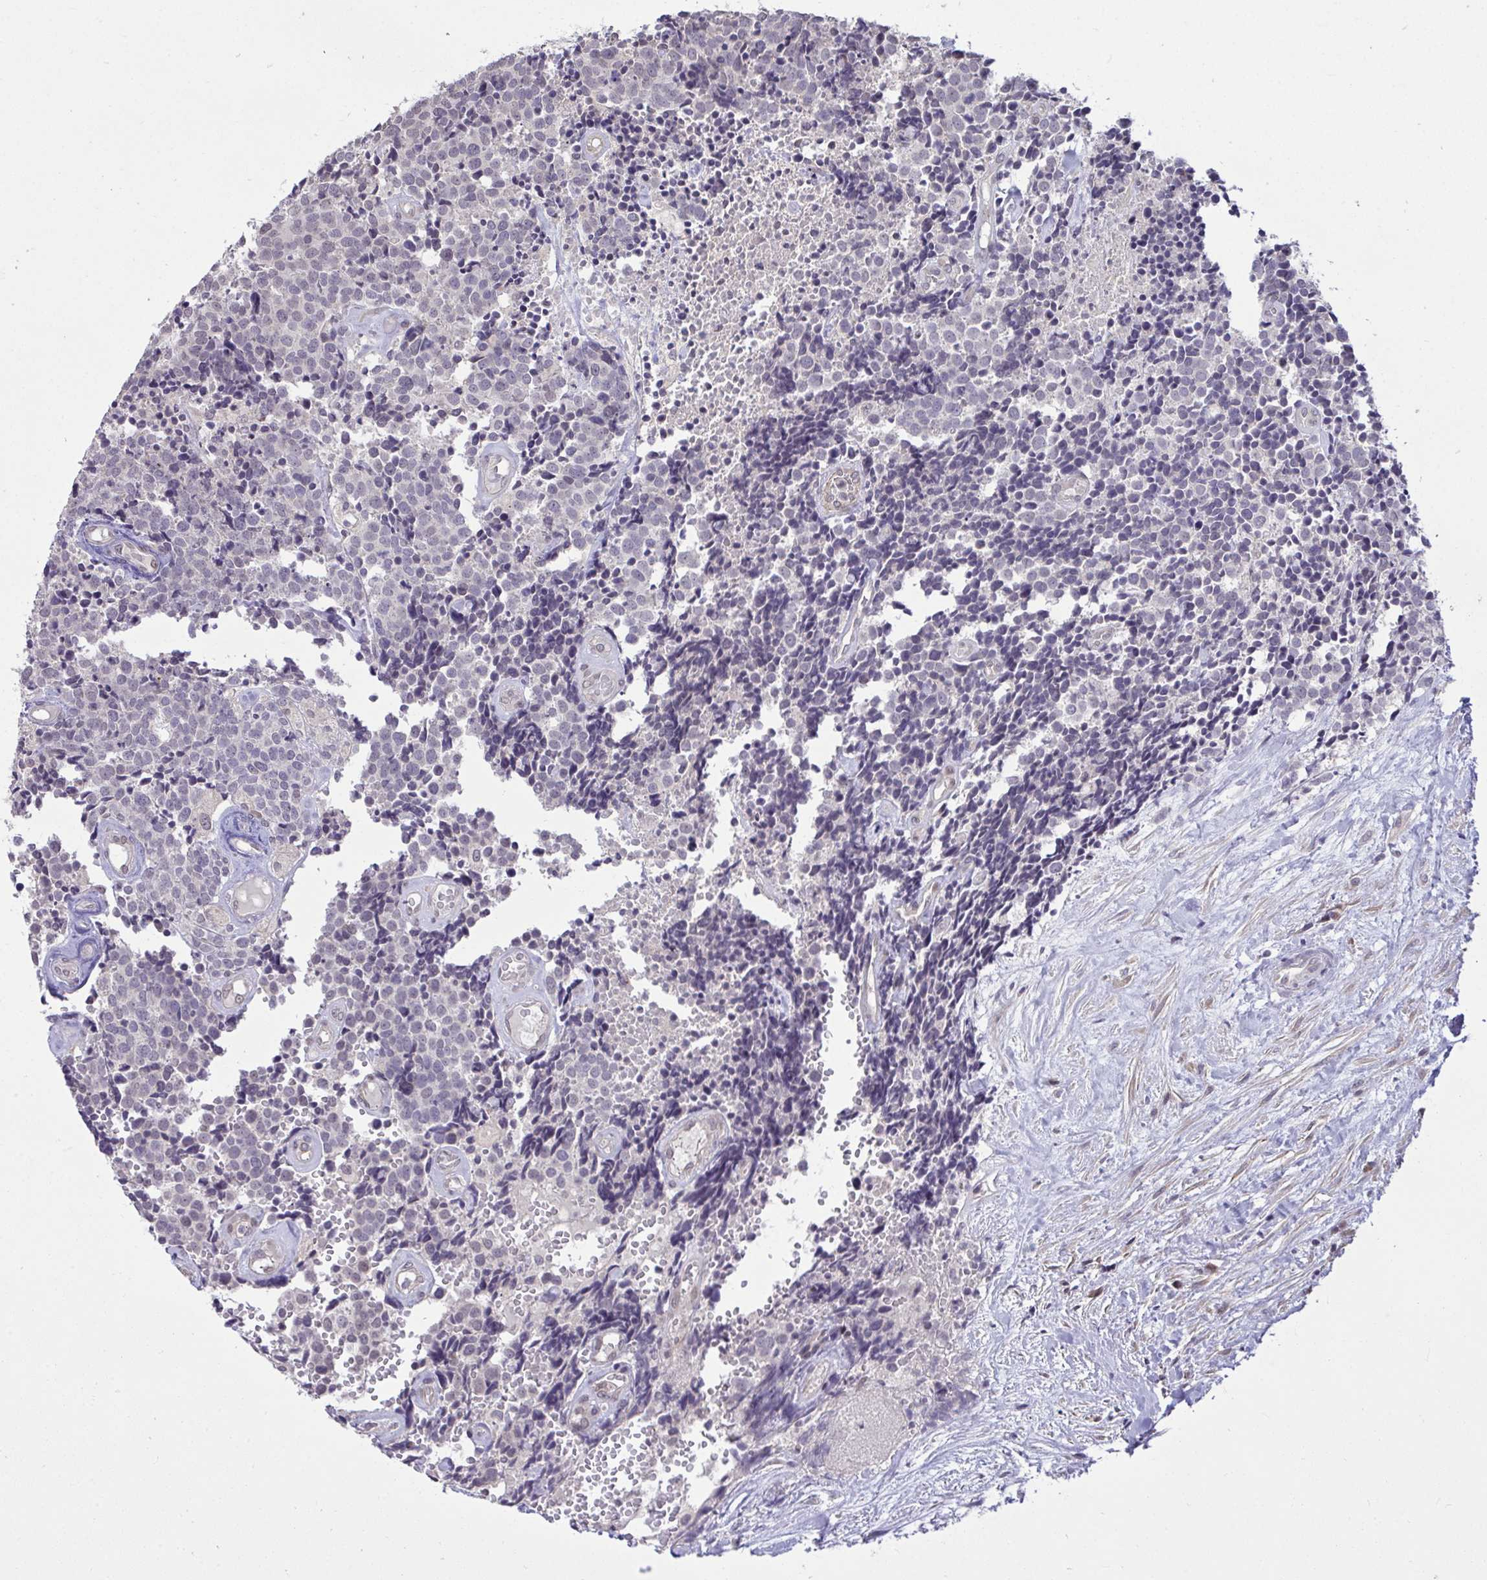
{"staining": {"intensity": "negative", "quantity": "none", "location": "none"}, "tissue": "carcinoid", "cell_type": "Tumor cells", "image_type": "cancer", "snomed": [{"axis": "morphology", "description": "Carcinoid, malignant, NOS"}, {"axis": "topography", "description": "Skin"}], "caption": "Carcinoid was stained to show a protein in brown. There is no significant positivity in tumor cells.", "gene": "CYP20A1", "patient": {"sex": "female", "age": 79}}